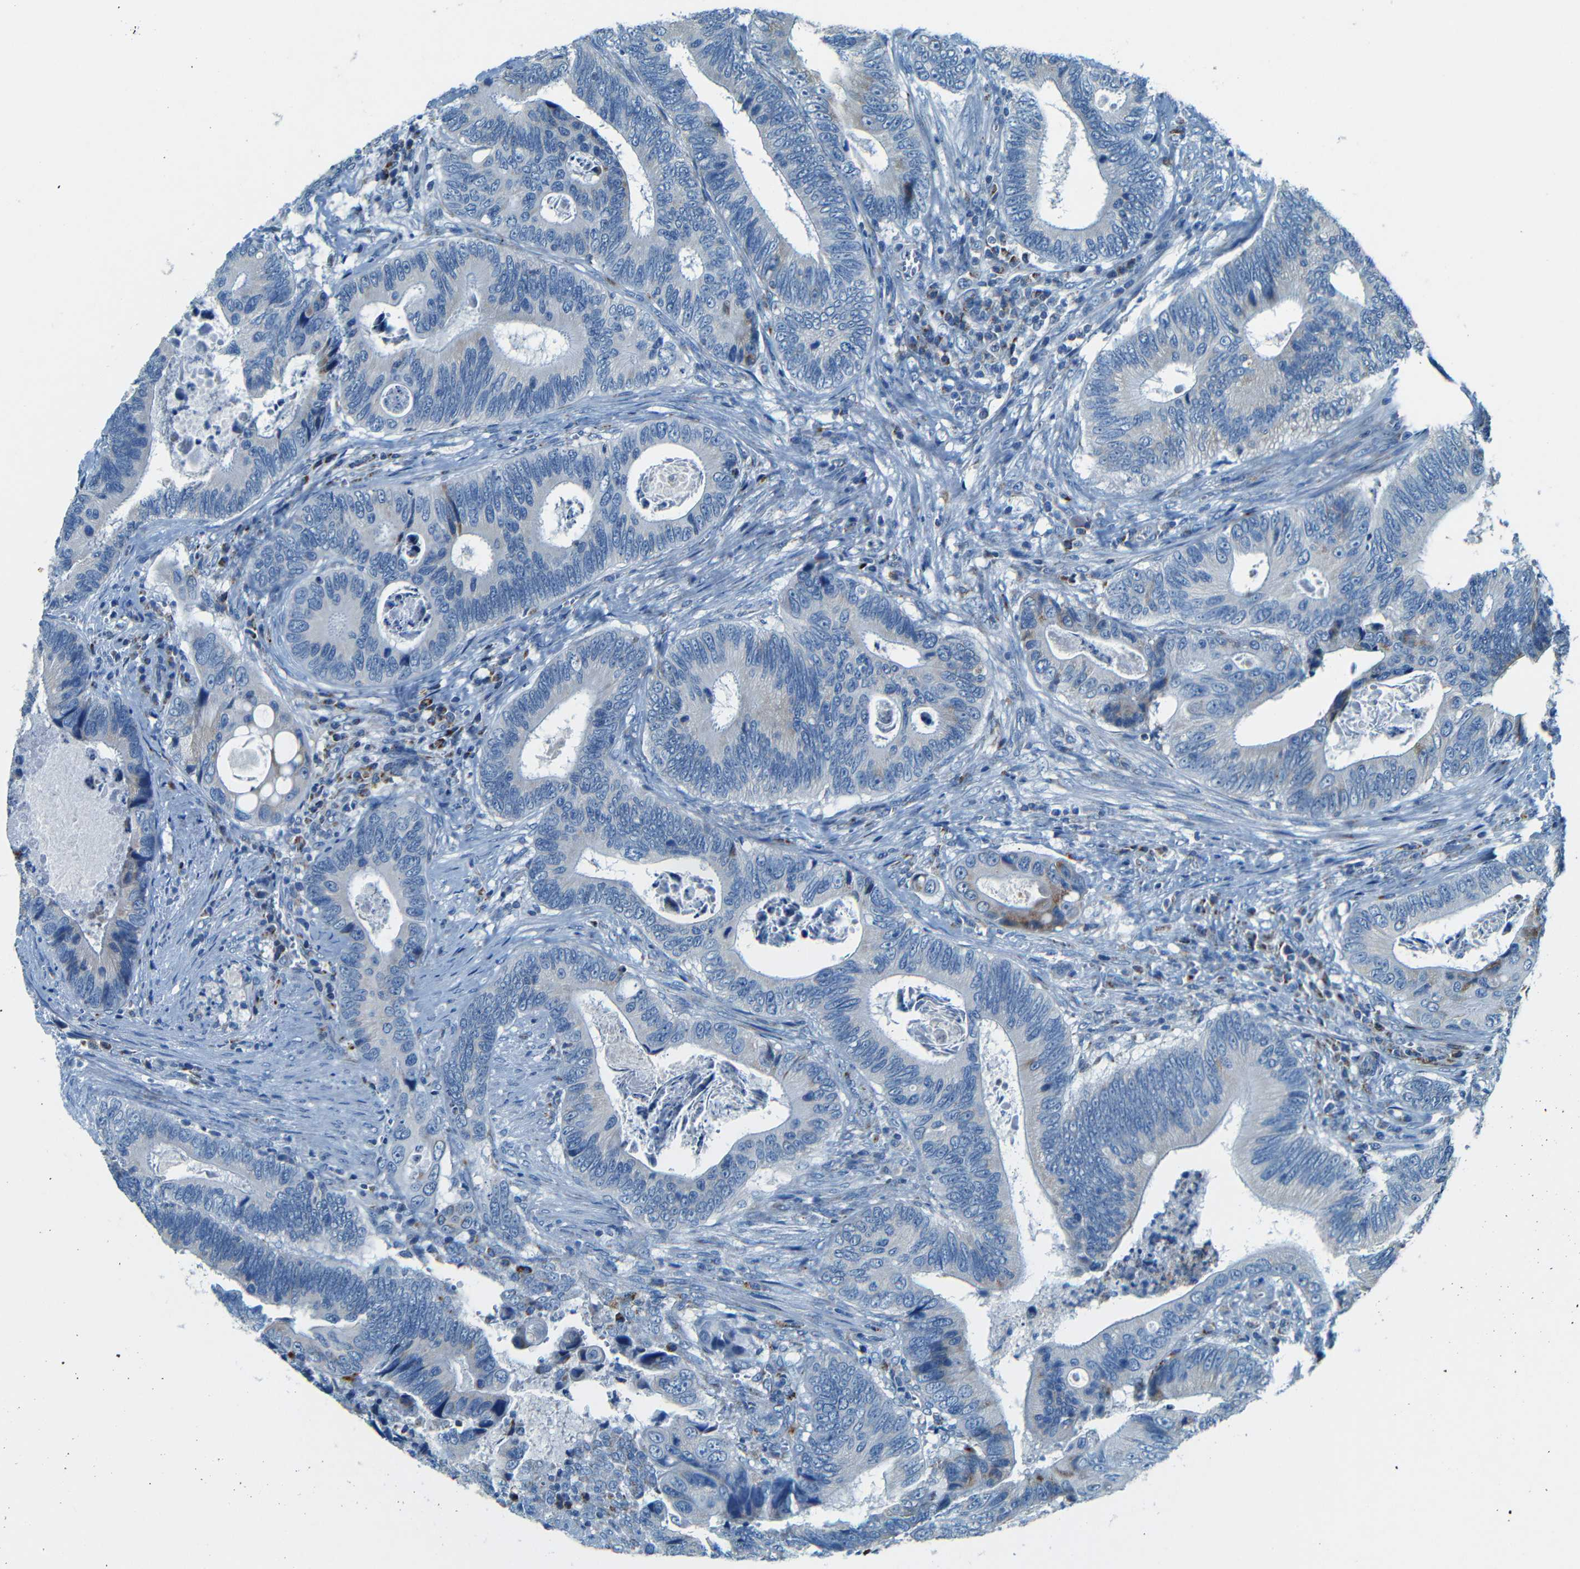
{"staining": {"intensity": "negative", "quantity": "none", "location": "none"}, "tissue": "colorectal cancer", "cell_type": "Tumor cells", "image_type": "cancer", "snomed": [{"axis": "morphology", "description": "Inflammation, NOS"}, {"axis": "morphology", "description": "Adenocarcinoma, NOS"}, {"axis": "topography", "description": "Colon"}], "caption": "DAB immunohistochemical staining of adenocarcinoma (colorectal) demonstrates no significant staining in tumor cells.", "gene": "WSCD2", "patient": {"sex": "male", "age": 72}}